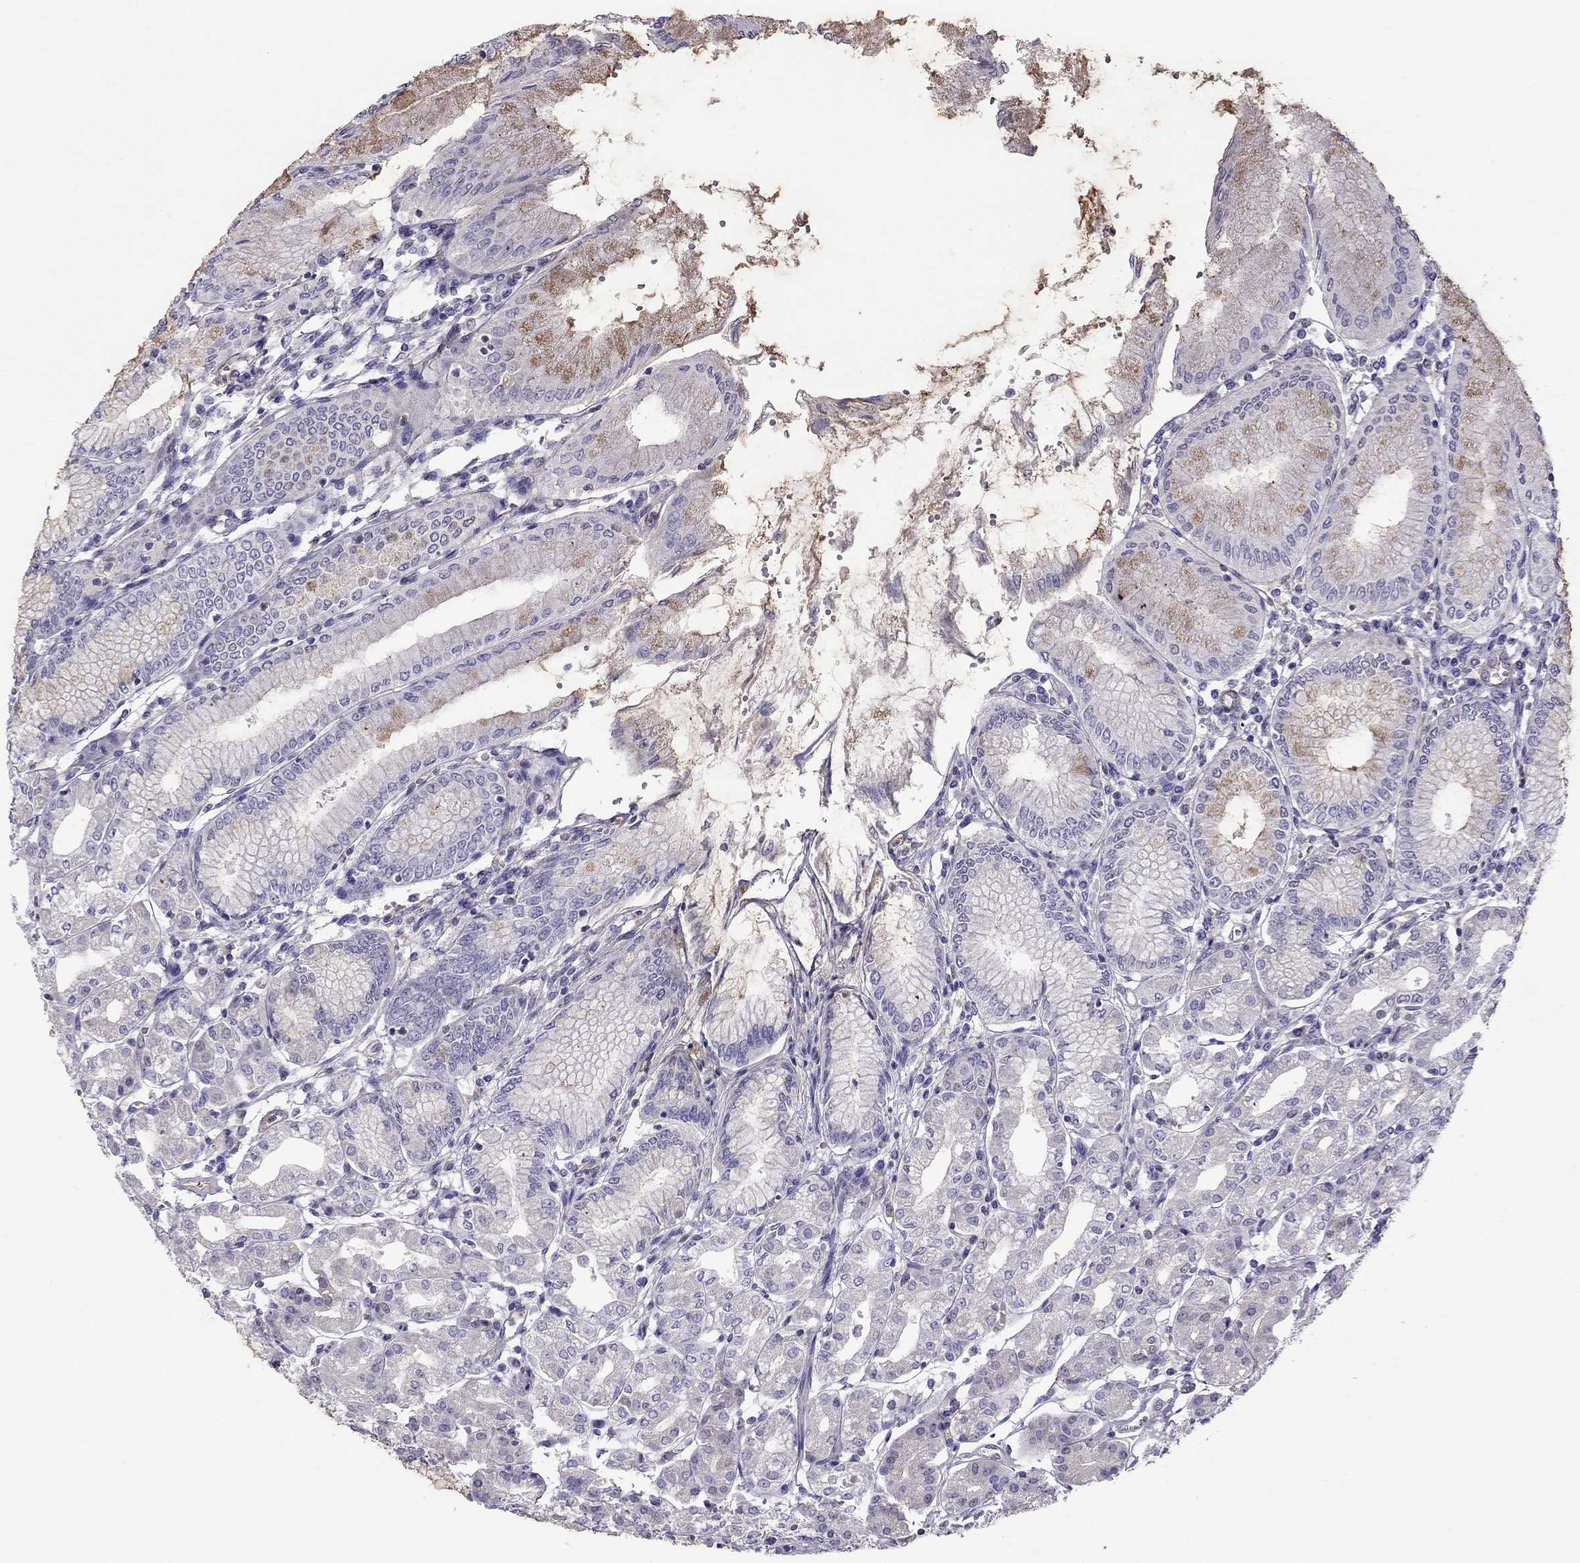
{"staining": {"intensity": "negative", "quantity": "none", "location": "none"}, "tissue": "stomach", "cell_type": "Glandular cells", "image_type": "normal", "snomed": [{"axis": "morphology", "description": "Normal tissue, NOS"}, {"axis": "topography", "description": "Skeletal muscle"}, {"axis": "topography", "description": "Stomach"}], "caption": "Human stomach stained for a protein using immunohistochemistry displays no staining in glandular cells.", "gene": "STOML3", "patient": {"sex": "female", "age": 57}}